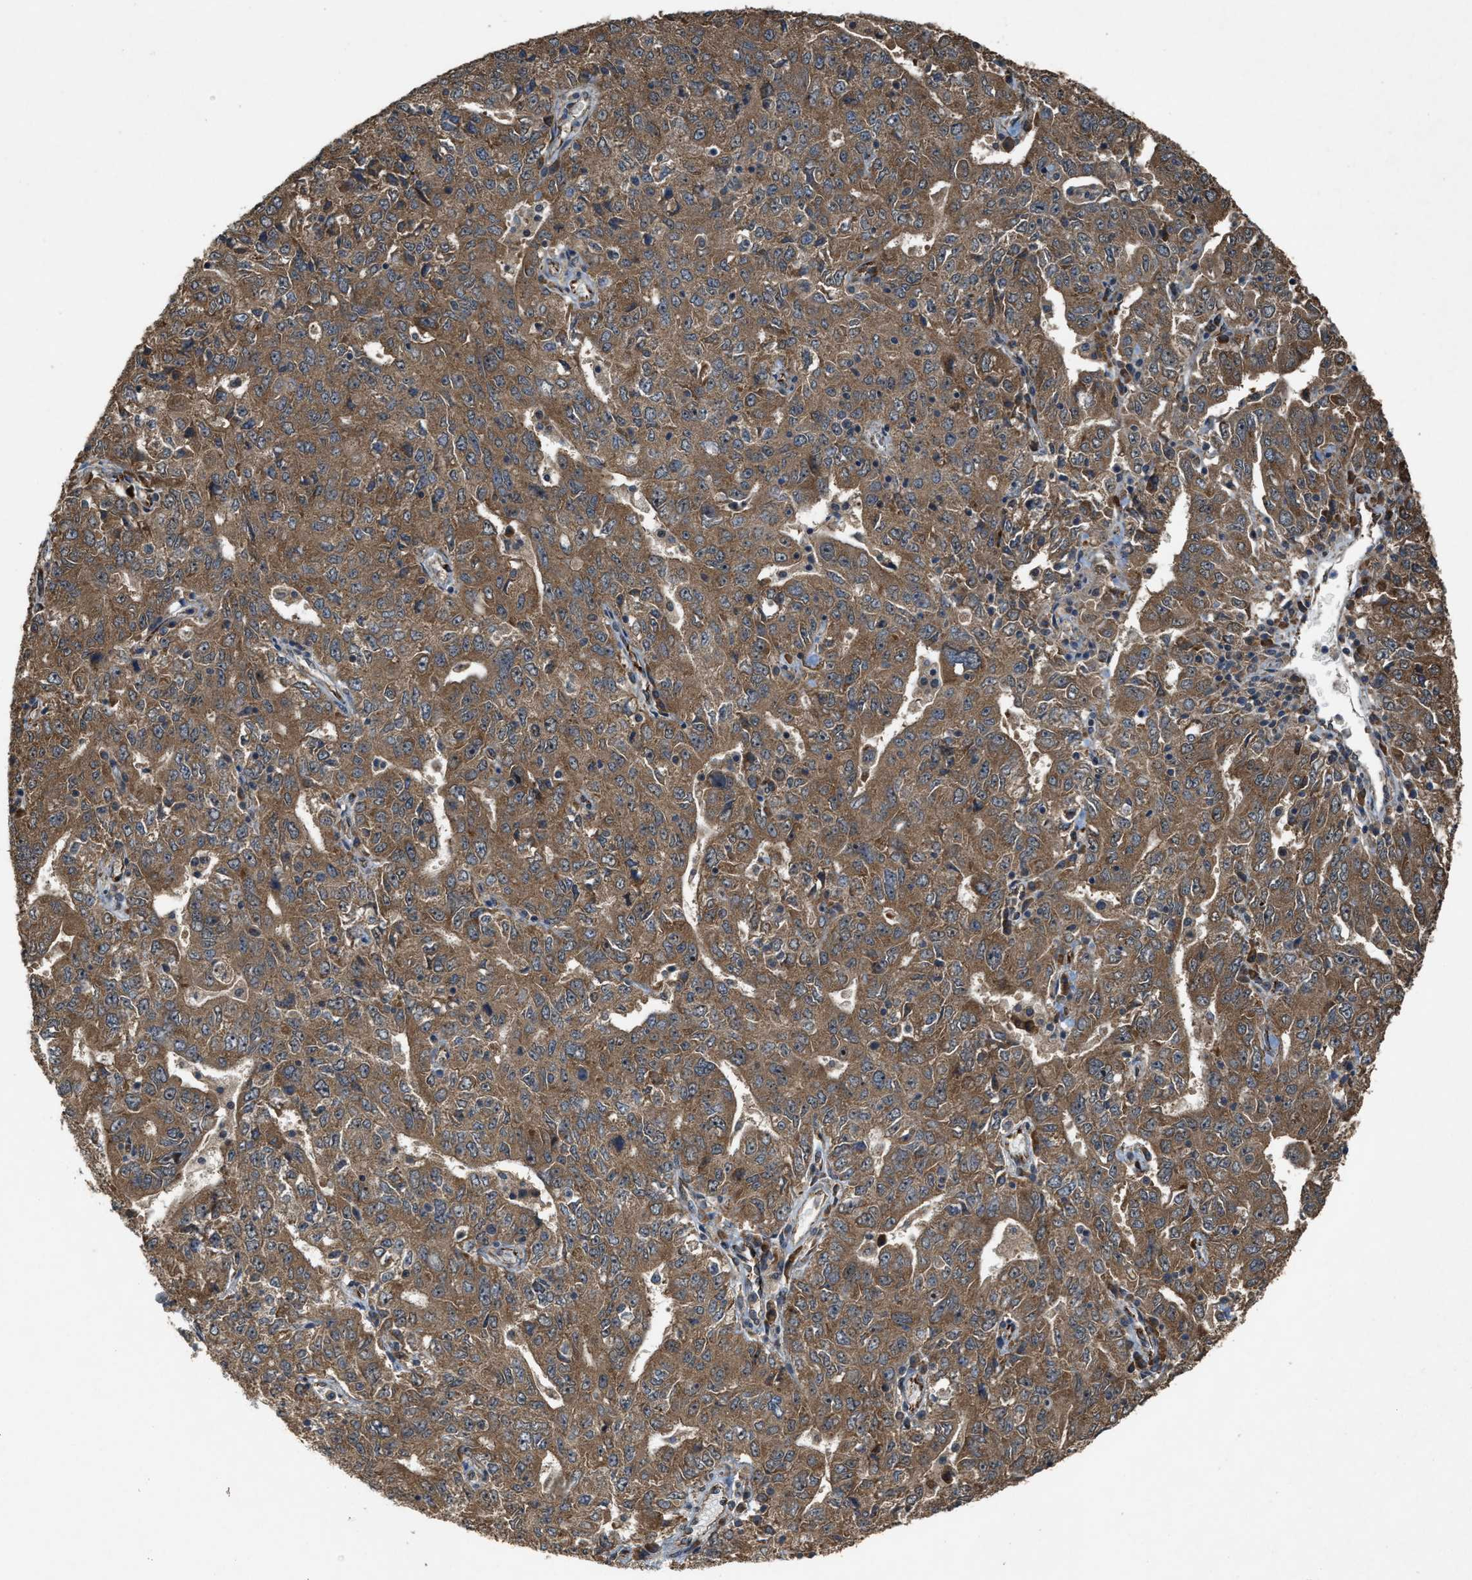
{"staining": {"intensity": "moderate", "quantity": ">75%", "location": "cytoplasmic/membranous"}, "tissue": "ovarian cancer", "cell_type": "Tumor cells", "image_type": "cancer", "snomed": [{"axis": "morphology", "description": "Carcinoma, endometroid"}, {"axis": "topography", "description": "Ovary"}], "caption": "Moderate cytoplasmic/membranous protein expression is present in approximately >75% of tumor cells in ovarian endometroid carcinoma.", "gene": "ARHGEF5", "patient": {"sex": "female", "age": 62}}